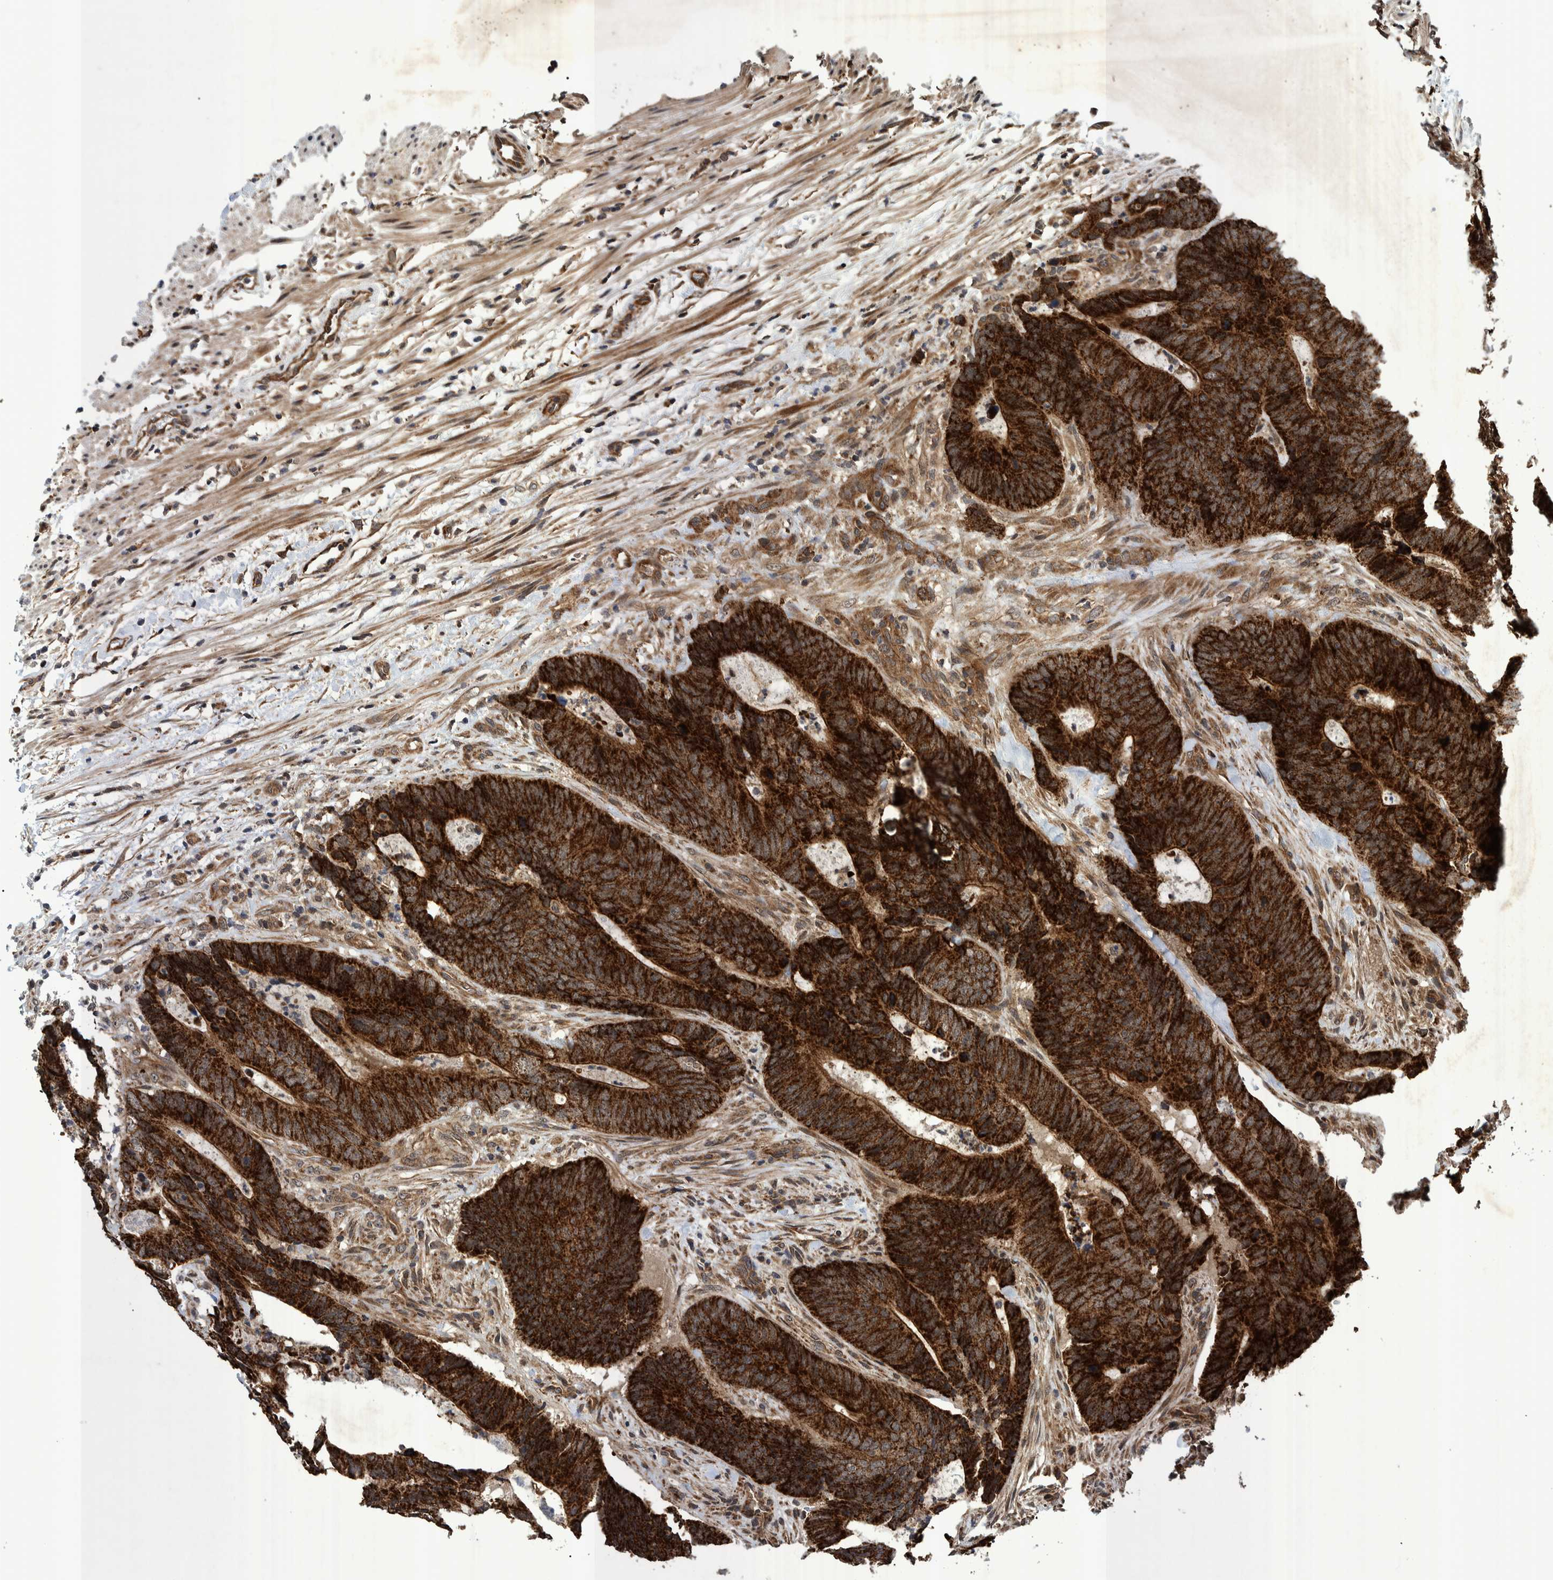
{"staining": {"intensity": "strong", "quantity": ">75%", "location": "cytoplasmic/membranous"}, "tissue": "colorectal cancer", "cell_type": "Tumor cells", "image_type": "cancer", "snomed": [{"axis": "morphology", "description": "Adenocarcinoma, NOS"}, {"axis": "topography", "description": "Colon"}], "caption": "Tumor cells show strong cytoplasmic/membranous positivity in approximately >75% of cells in colorectal cancer. The protein of interest is shown in brown color, while the nuclei are stained blue.", "gene": "MRPS7", "patient": {"sex": "male", "age": 56}}